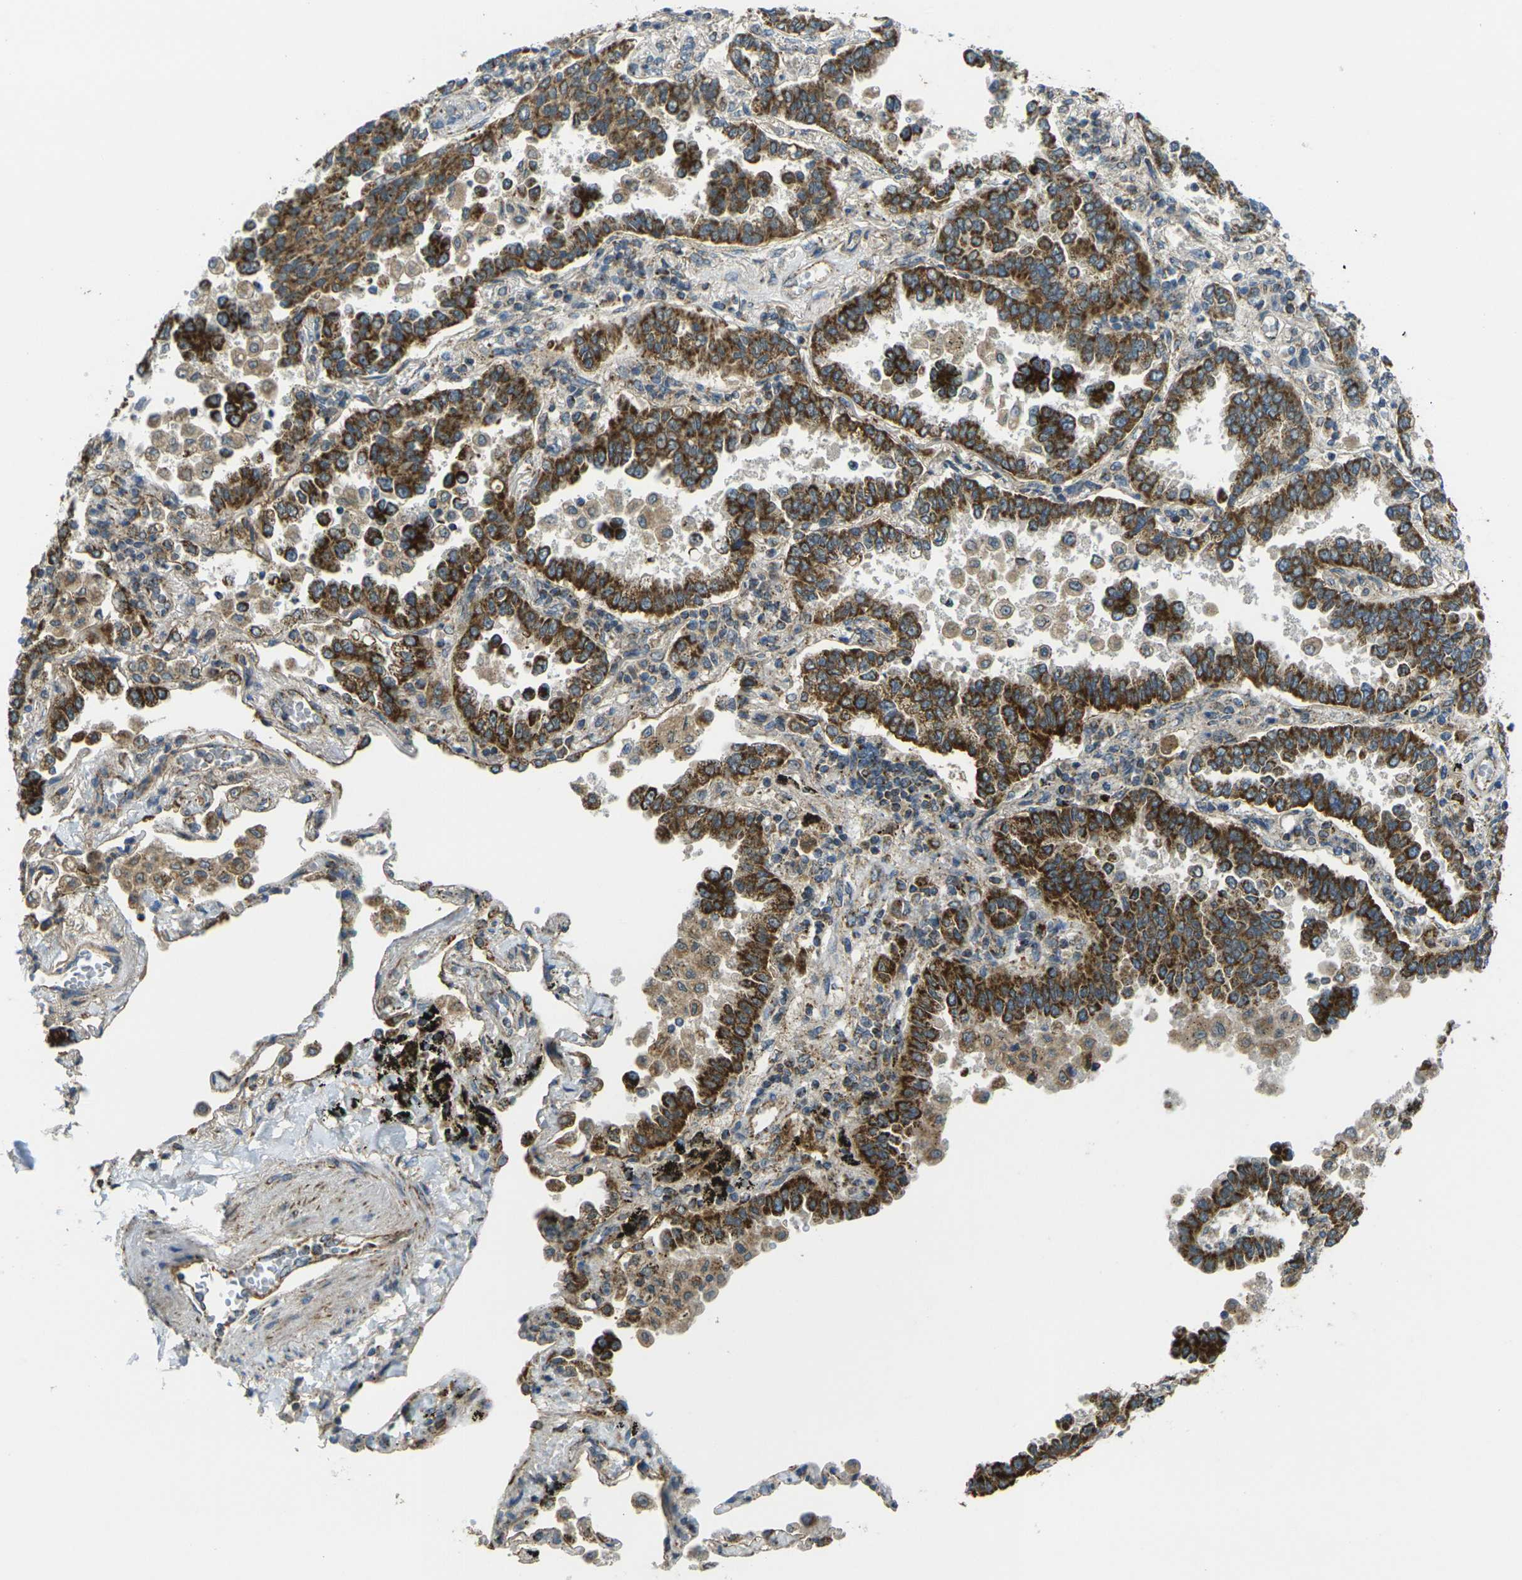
{"staining": {"intensity": "strong", "quantity": ">75%", "location": "cytoplasmic/membranous"}, "tissue": "lung cancer", "cell_type": "Tumor cells", "image_type": "cancer", "snomed": [{"axis": "morphology", "description": "Normal tissue, NOS"}, {"axis": "morphology", "description": "Adenocarcinoma, NOS"}, {"axis": "topography", "description": "Lung"}], "caption": "Immunohistochemistry (IHC) (DAB (3,3'-diaminobenzidine)) staining of adenocarcinoma (lung) reveals strong cytoplasmic/membranous protein staining in about >75% of tumor cells. (brown staining indicates protein expression, while blue staining denotes nuclei).", "gene": "IGF1R", "patient": {"sex": "male", "age": 59}}